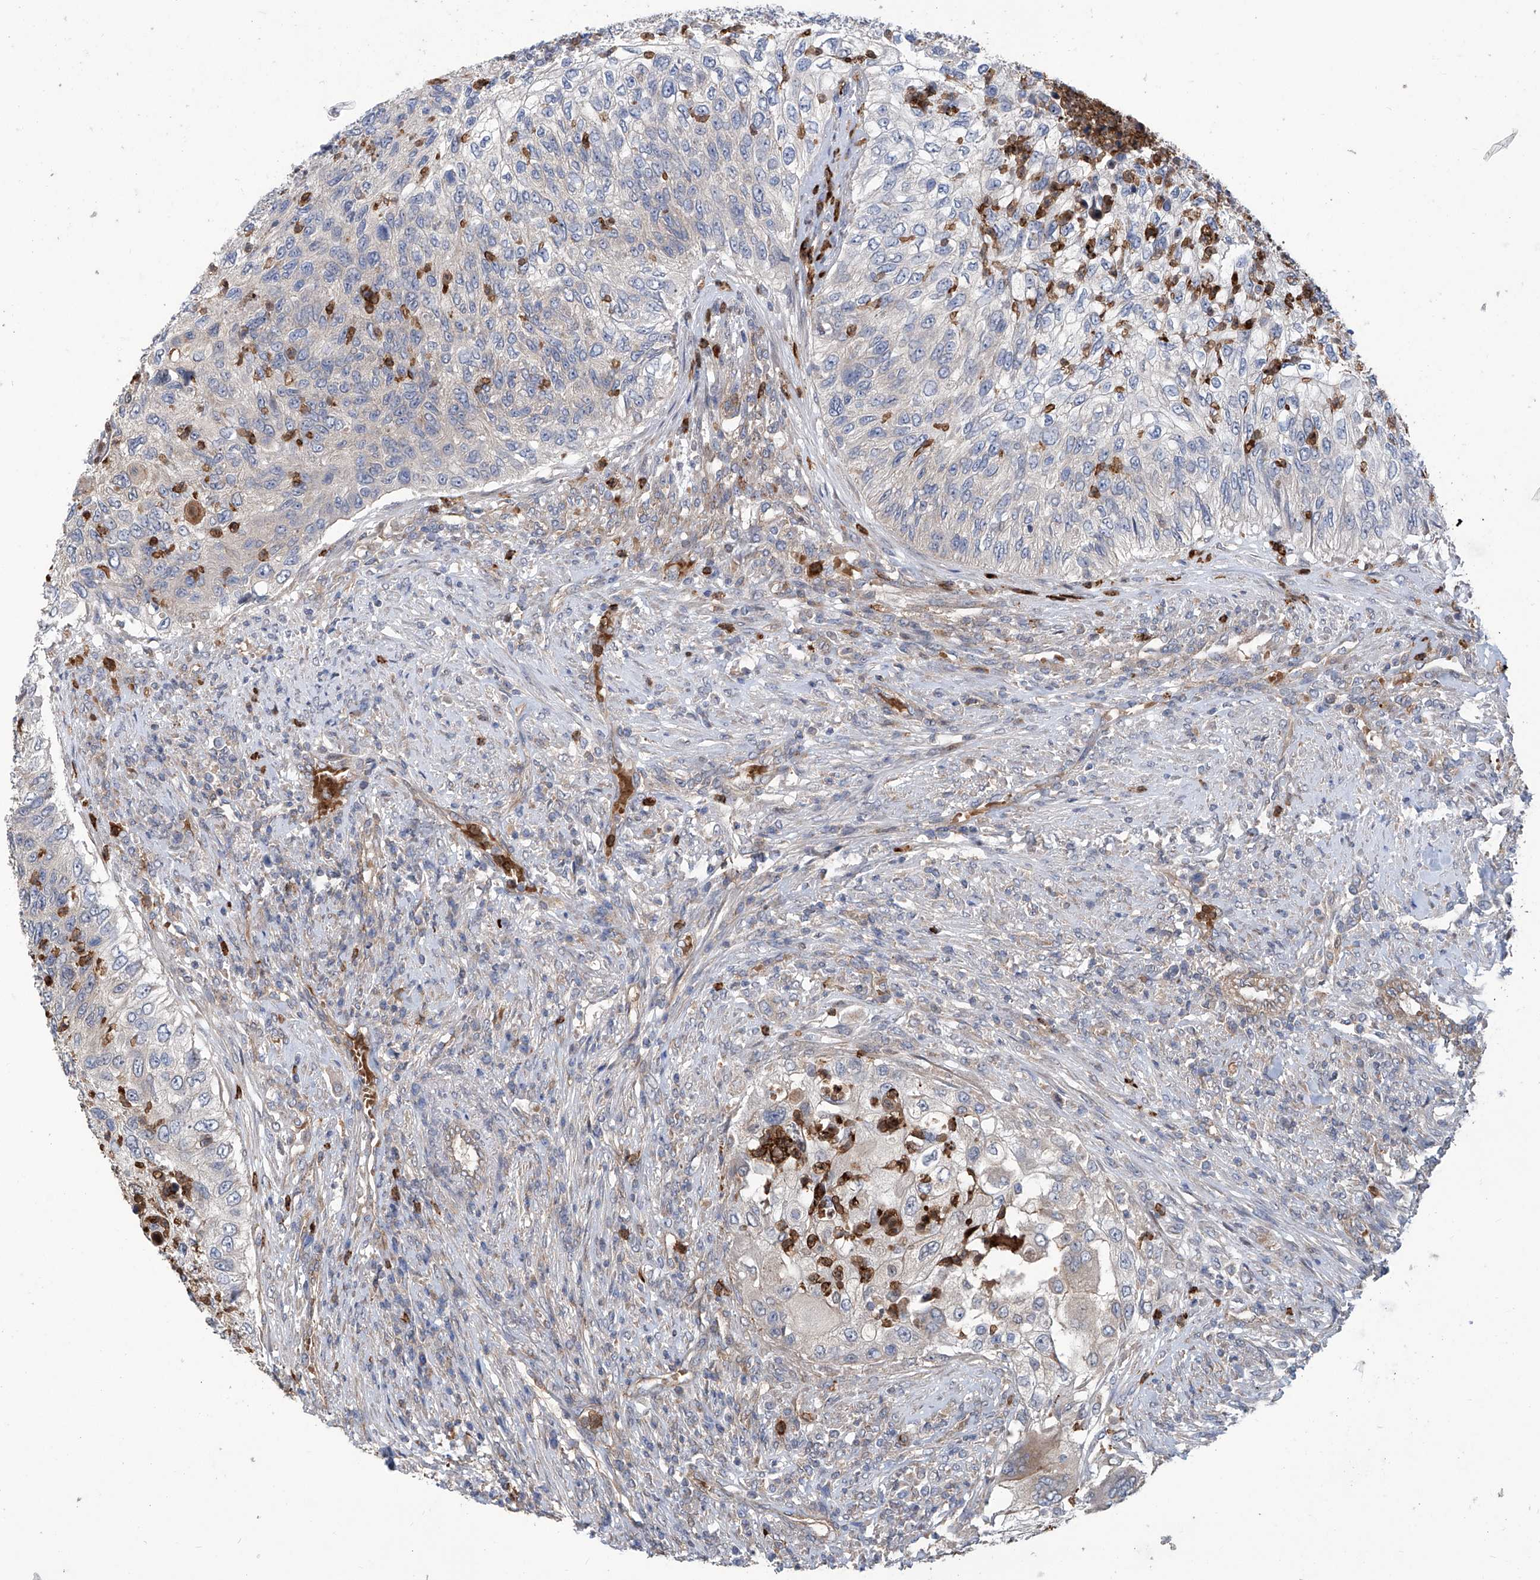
{"staining": {"intensity": "weak", "quantity": "<25%", "location": "cytoplasmic/membranous"}, "tissue": "urothelial cancer", "cell_type": "Tumor cells", "image_type": "cancer", "snomed": [{"axis": "morphology", "description": "Urothelial carcinoma, High grade"}, {"axis": "topography", "description": "Urinary bladder"}], "caption": "This is a micrograph of immunohistochemistry staining of urothelial cancer, which shows no expression in tumor cells. Brightfield microscopy of immunohistochemistry stained with DAB (3,3'-diaminobenzidine) (brown) and hematoxylin (blue), captured at high magnification.", "gene": "EIF2D", "patient": {"sex": "female", "age": 60}}